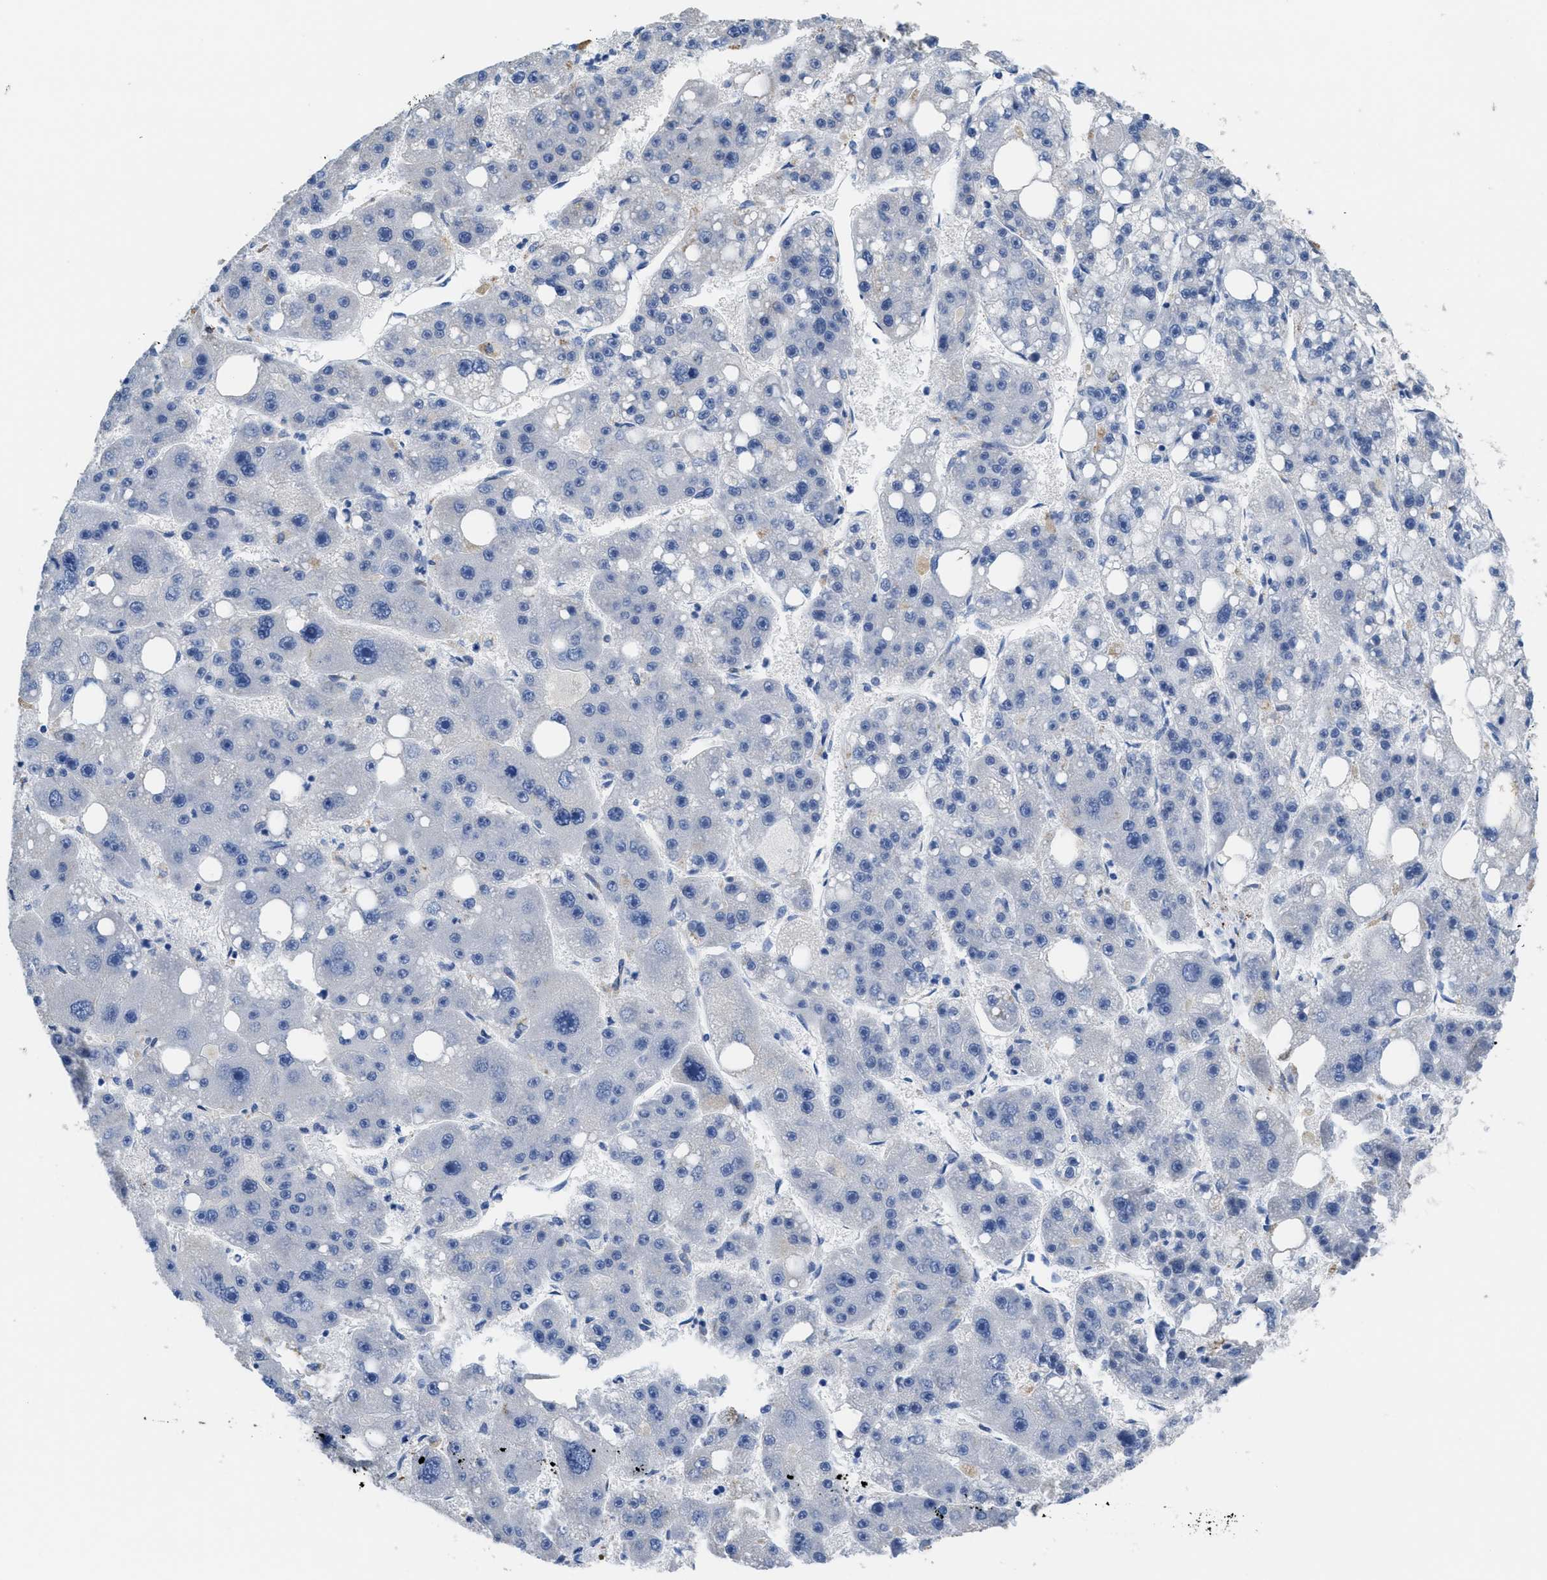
{"staining": {"intensity": "negative", "quantity": "none", "location": "none"}, "tissue": "liver cancer", "cell_type": "Tumor cells", "image_type": "cancer", "snomed": [{"axis": "morphology", "description": "Carcinoma, Hepatocellular, NOS"}, {"axis": "topography", "description": "Liver"}], "caption": "Immunohistochemistry histopathology image of neoplastic tissue: human liver hepatocellular carcinoma stained with DAB (3,3'-diaminobenzidine) displays no significant protein expression in tumor cells.", "gene": "SQLE", "patient": {"sex": "female", "age": 61}}